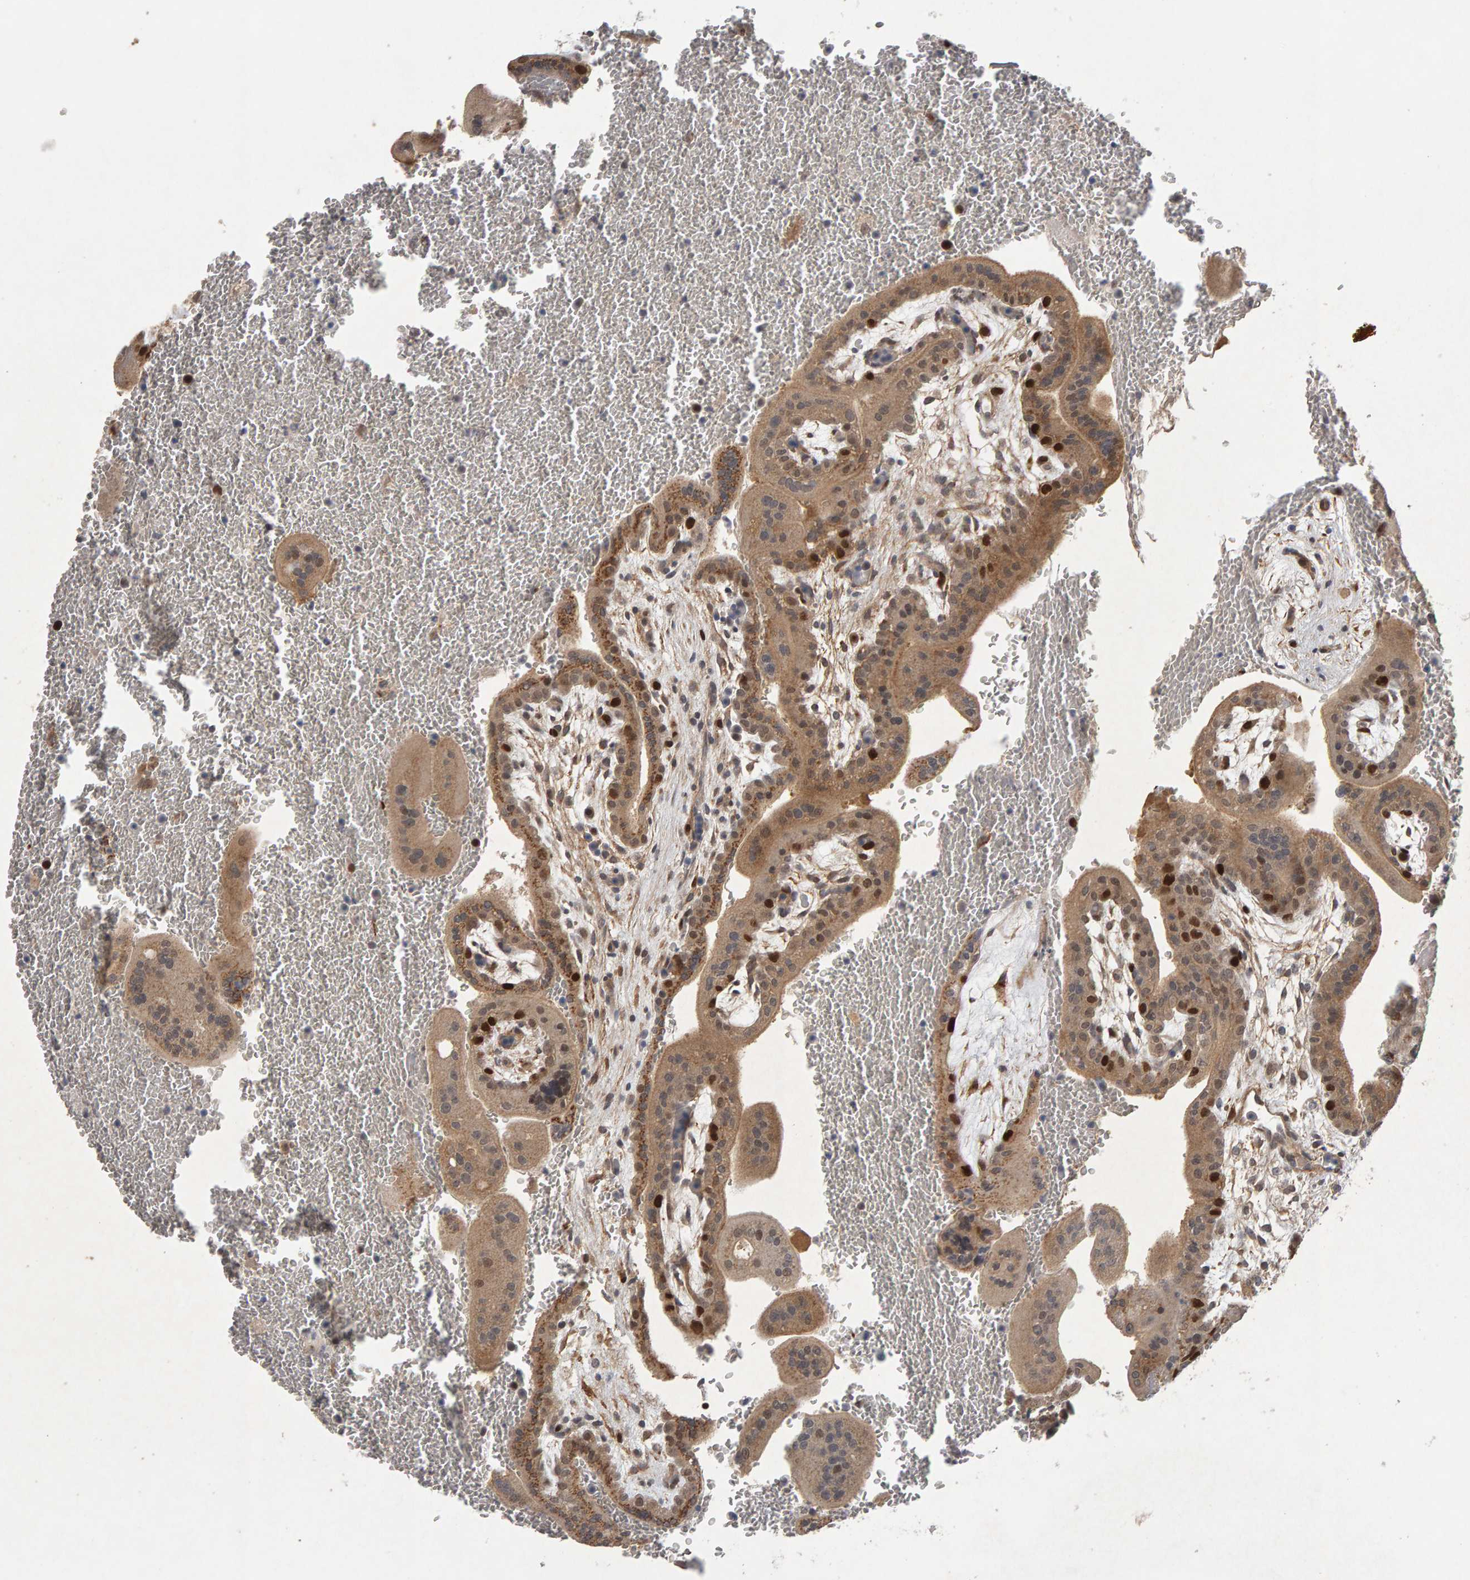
{"staining": {"intensity": "weak", "quantity": ">75%", "location": "cytoplasmic/membranous"}, "tissue": "placenta", "cell_type": "Decidual cells", "image_type": "normal", "snomed": [{"axis": "morphology", "description": "Normal tissue, NOS"}, {"axis": "topography", "description": "Placenta"}], "caption": "Benign placenta exhibits weak cytoplasmic/membranous positivity in approximately >75% of decidual cells, visualized by immunohistochemistry.", "gene": "CDCA5", "patient": {"sex": "female", "age": 35}}